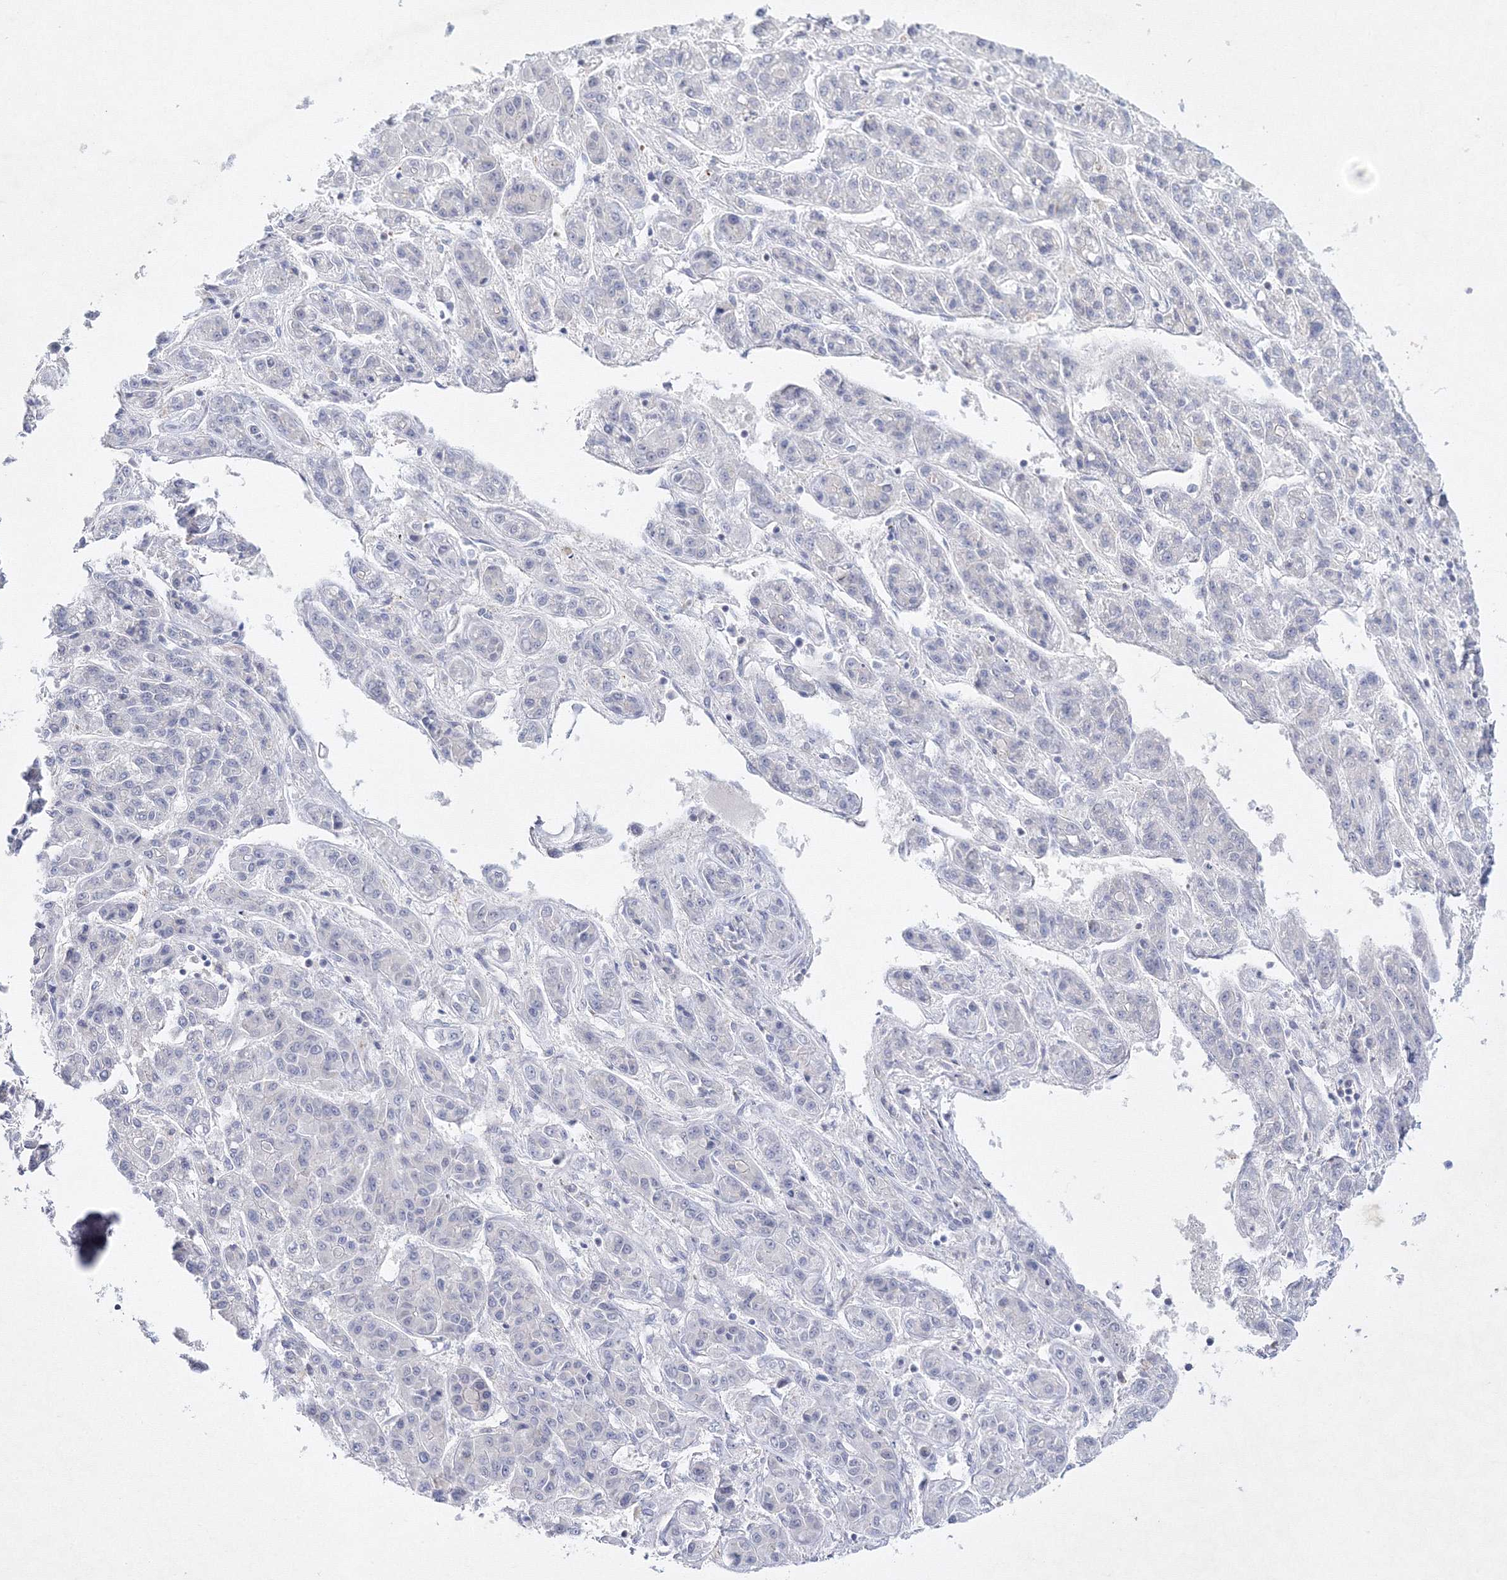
{"staining": {"intensity": "negative", "quantity": "none", "location": "none"}, "tissue": "liver cancer", "cell_type": "Tumor cells", "image_type": "cancer", "snomed": [{"axis": "morphology", "description": "Carcinoma, Hepatocellular, NOS"}, {"axis": "topography", "description": "Liver"}], "caption": "This is an immunohistochemistry (IHC) micrograph of human liver hepatocellular carcinoma. There is no expression in tumor cells.", "gene": "NEU4", "patient": {"sex": "male", "age": 70}}